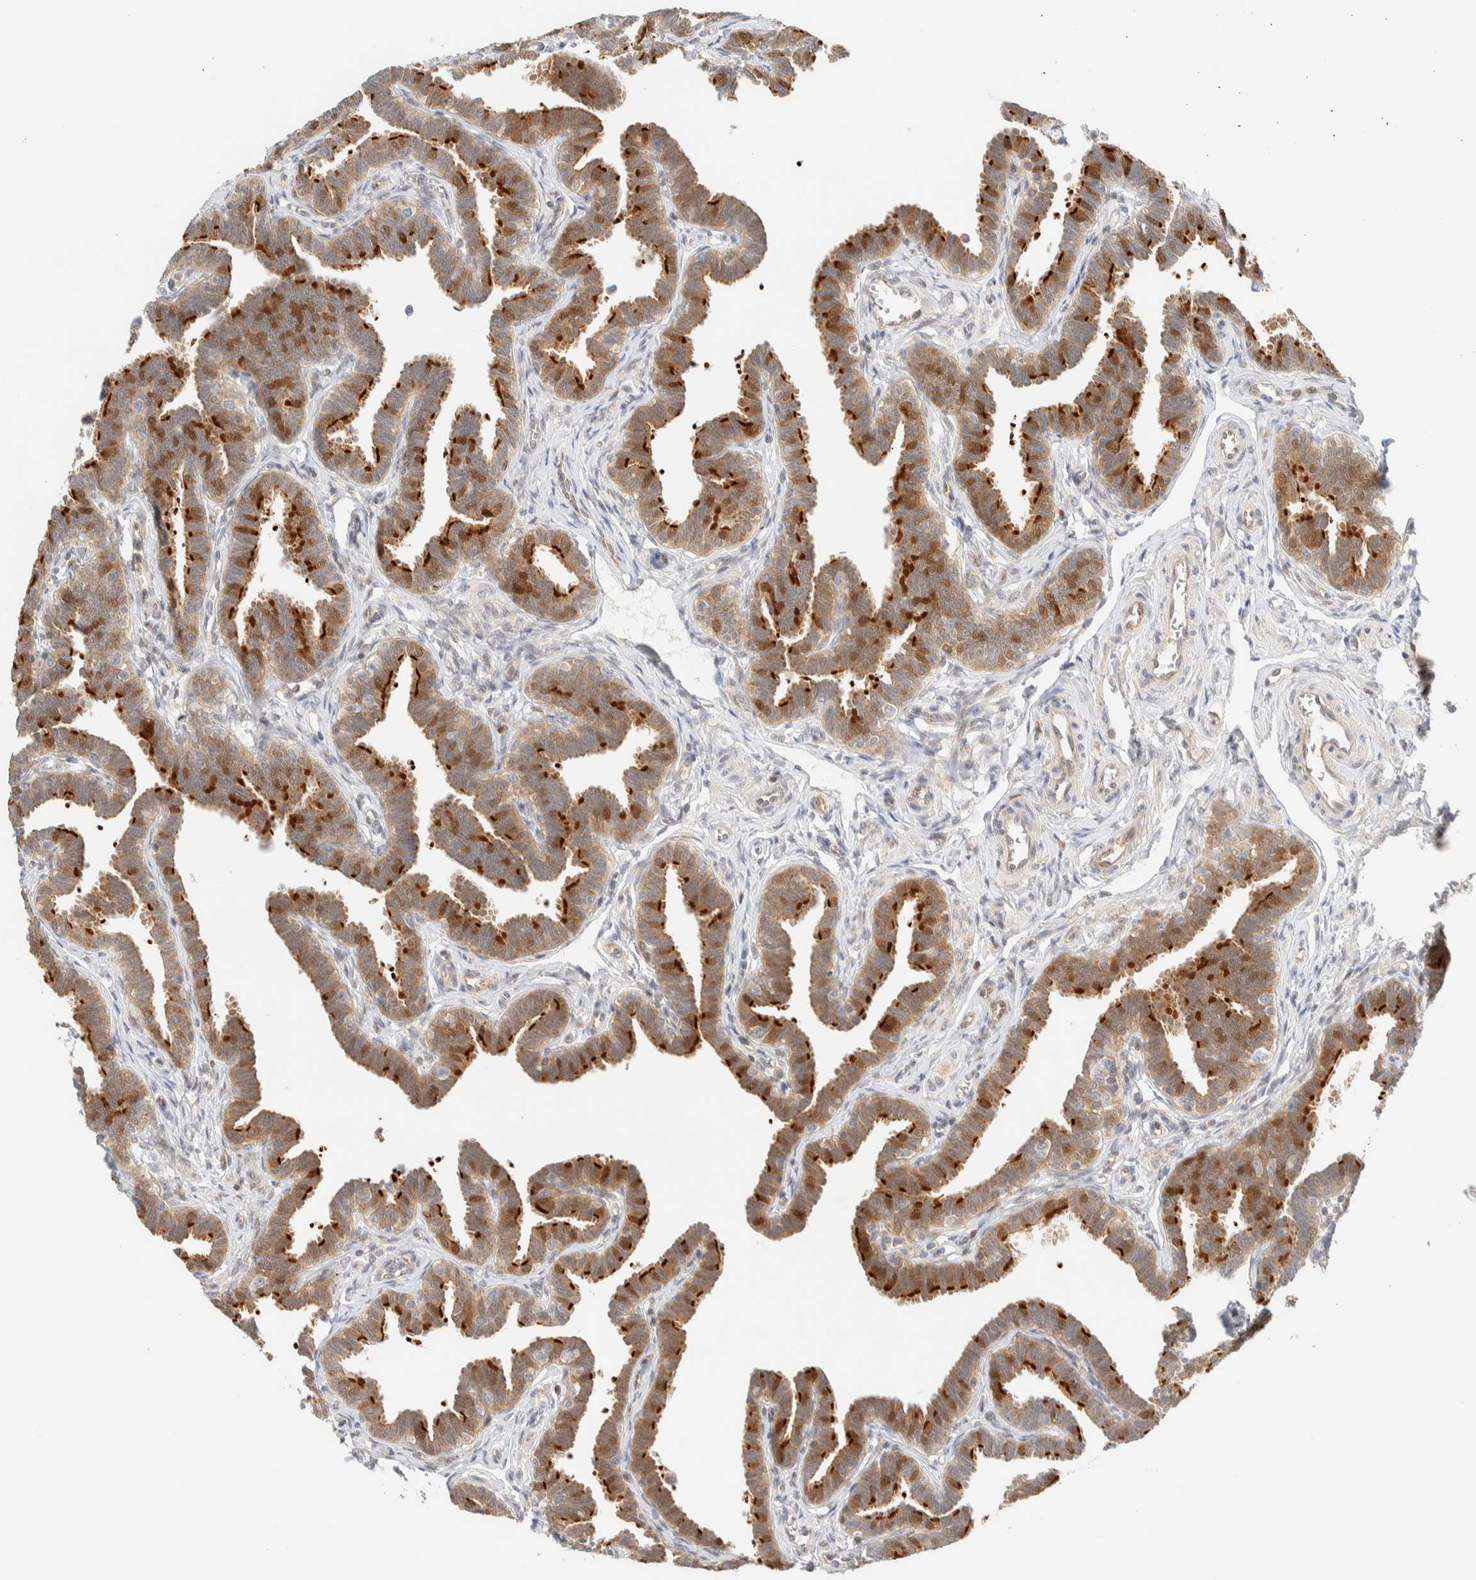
{"staining": {"intensity": "moderate", "quantity": ">75%", "location": "cytoplasmic/membranous,nuclear"}, "tissue": "fallopian tube", "cell_type": "Glandular cells", "image_type": "normal", "snomed": [{"axis": "morphology", "description": "Normal tissue, NOS"}, {"axis": "topography", "description": "Fallopian tube"}, {"axis": "topography", "description": "Ovary"}], "caption": "Brown immunohistochemical staining in normal fallopian tube reveals moderate cytoplasmic/membranous,nuclear staining in approximately >75% of glandular cells.", "gene": "PCYT2", "patient": {"sex": "female", "age": 23}}